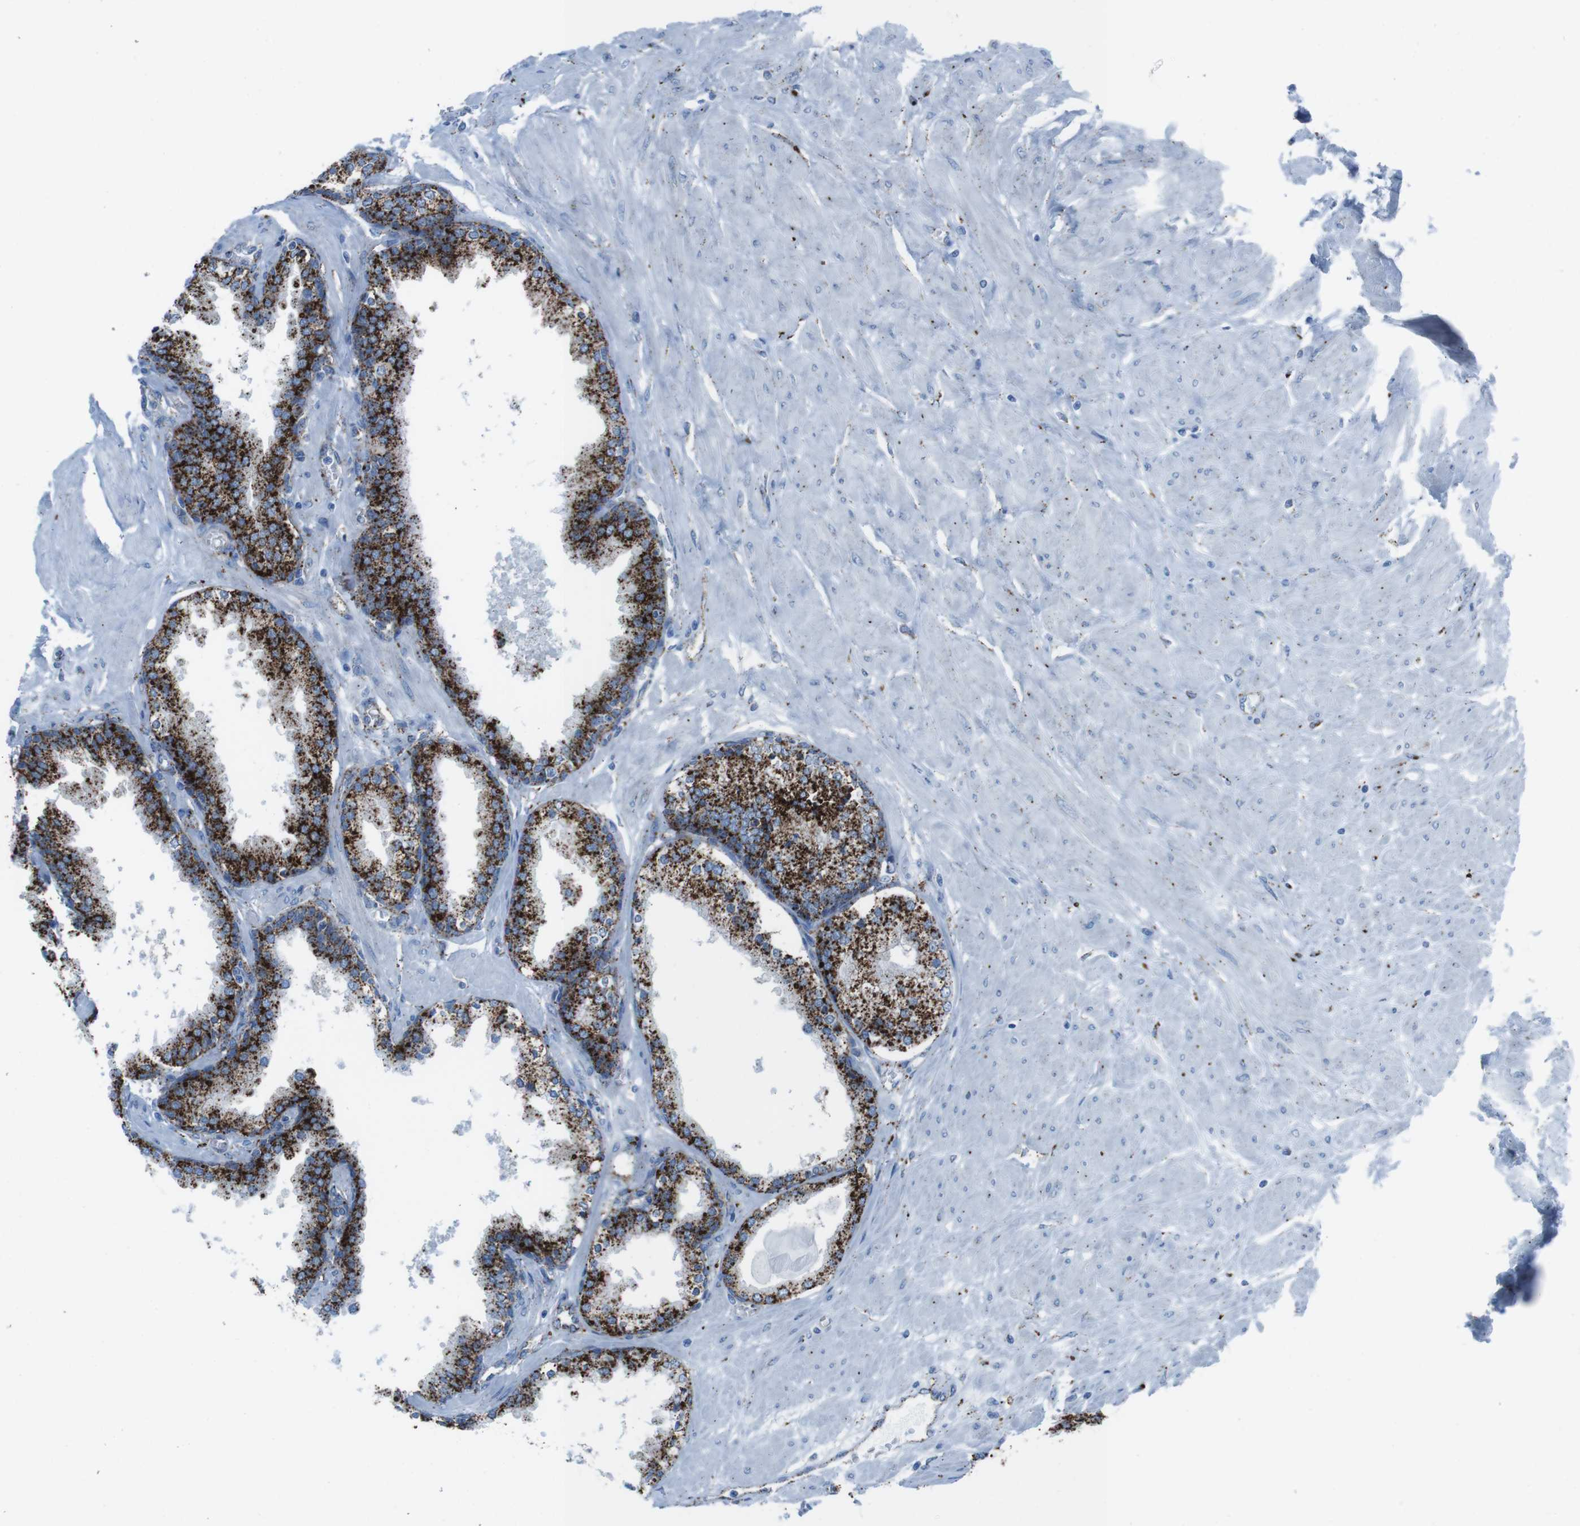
{"staining": {"intensity": "strong", "quantity": ">75%", "location": "cytoplasmic/membranous"}, "tissue": "prostate", "cell_type": "Glandular cells", "image_type": "normal", "snomed": [{"axis": "morphology", "description": "Normal tissue, NOS"}, {"axis": "topography", "description": "Prostate"}], "caption": "About >75% of glandular cells in unremarkable human prostate display strong cytoplasmic/membranous protein expression as visualized by brown immunohistochemical staining.", "gene": "SCARB2", "patient": {"sex": "male", "age": 51}}